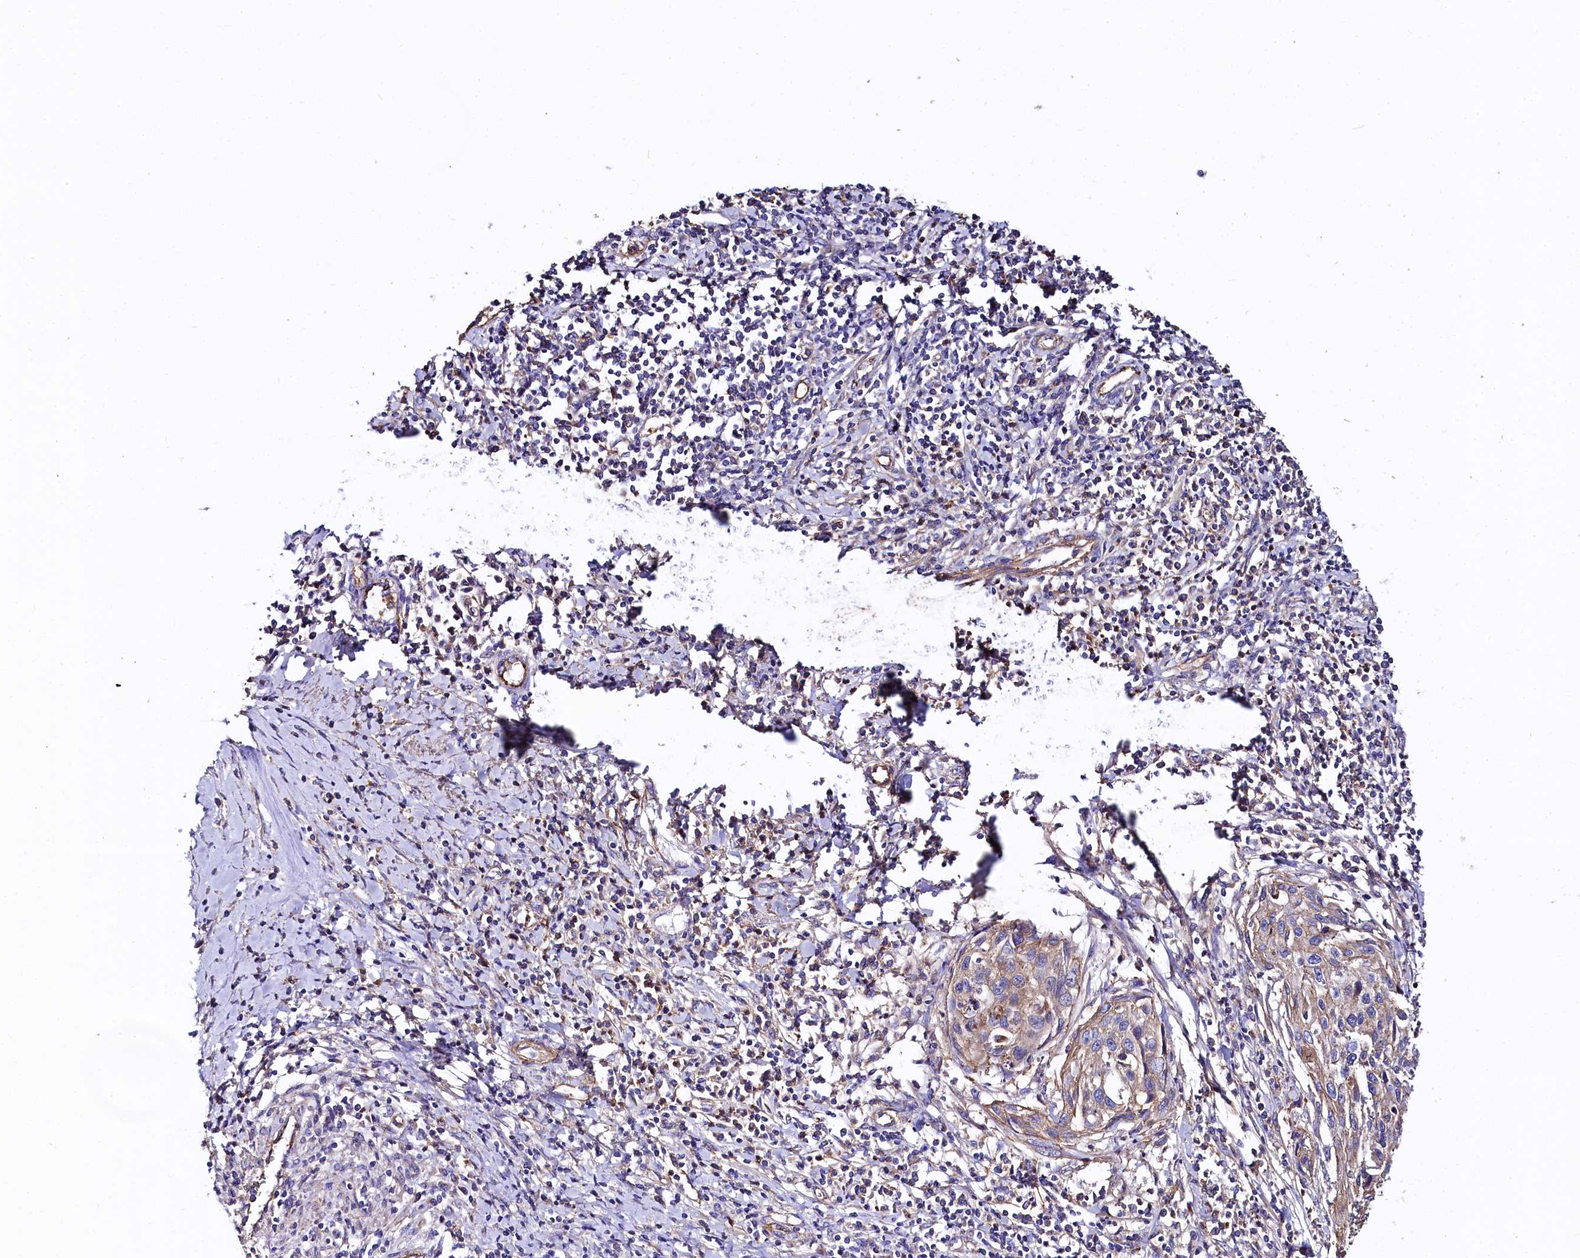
{"staining": {"intensity": "weak", "quantity": "25%-75%", "location": "cytoplasmic/membranous"}, "tissue": "cervical cancer", "cell_type": "Tumor cells", "image_type": "cancer", "snomed": [{"axis": "morphology", "description": "Squamous cell carcinoma, NOS"}, {"axis": "topography", "description": "Cervix"}], "caption": "Weak cytoplasmic/membranous protein positivity is seen in approximately 25%-75% of tumor cells in squamous cell carcinoma (cervical).", "gene": "FCHSD2", "patient": {"sex": "female", "age": 32}}